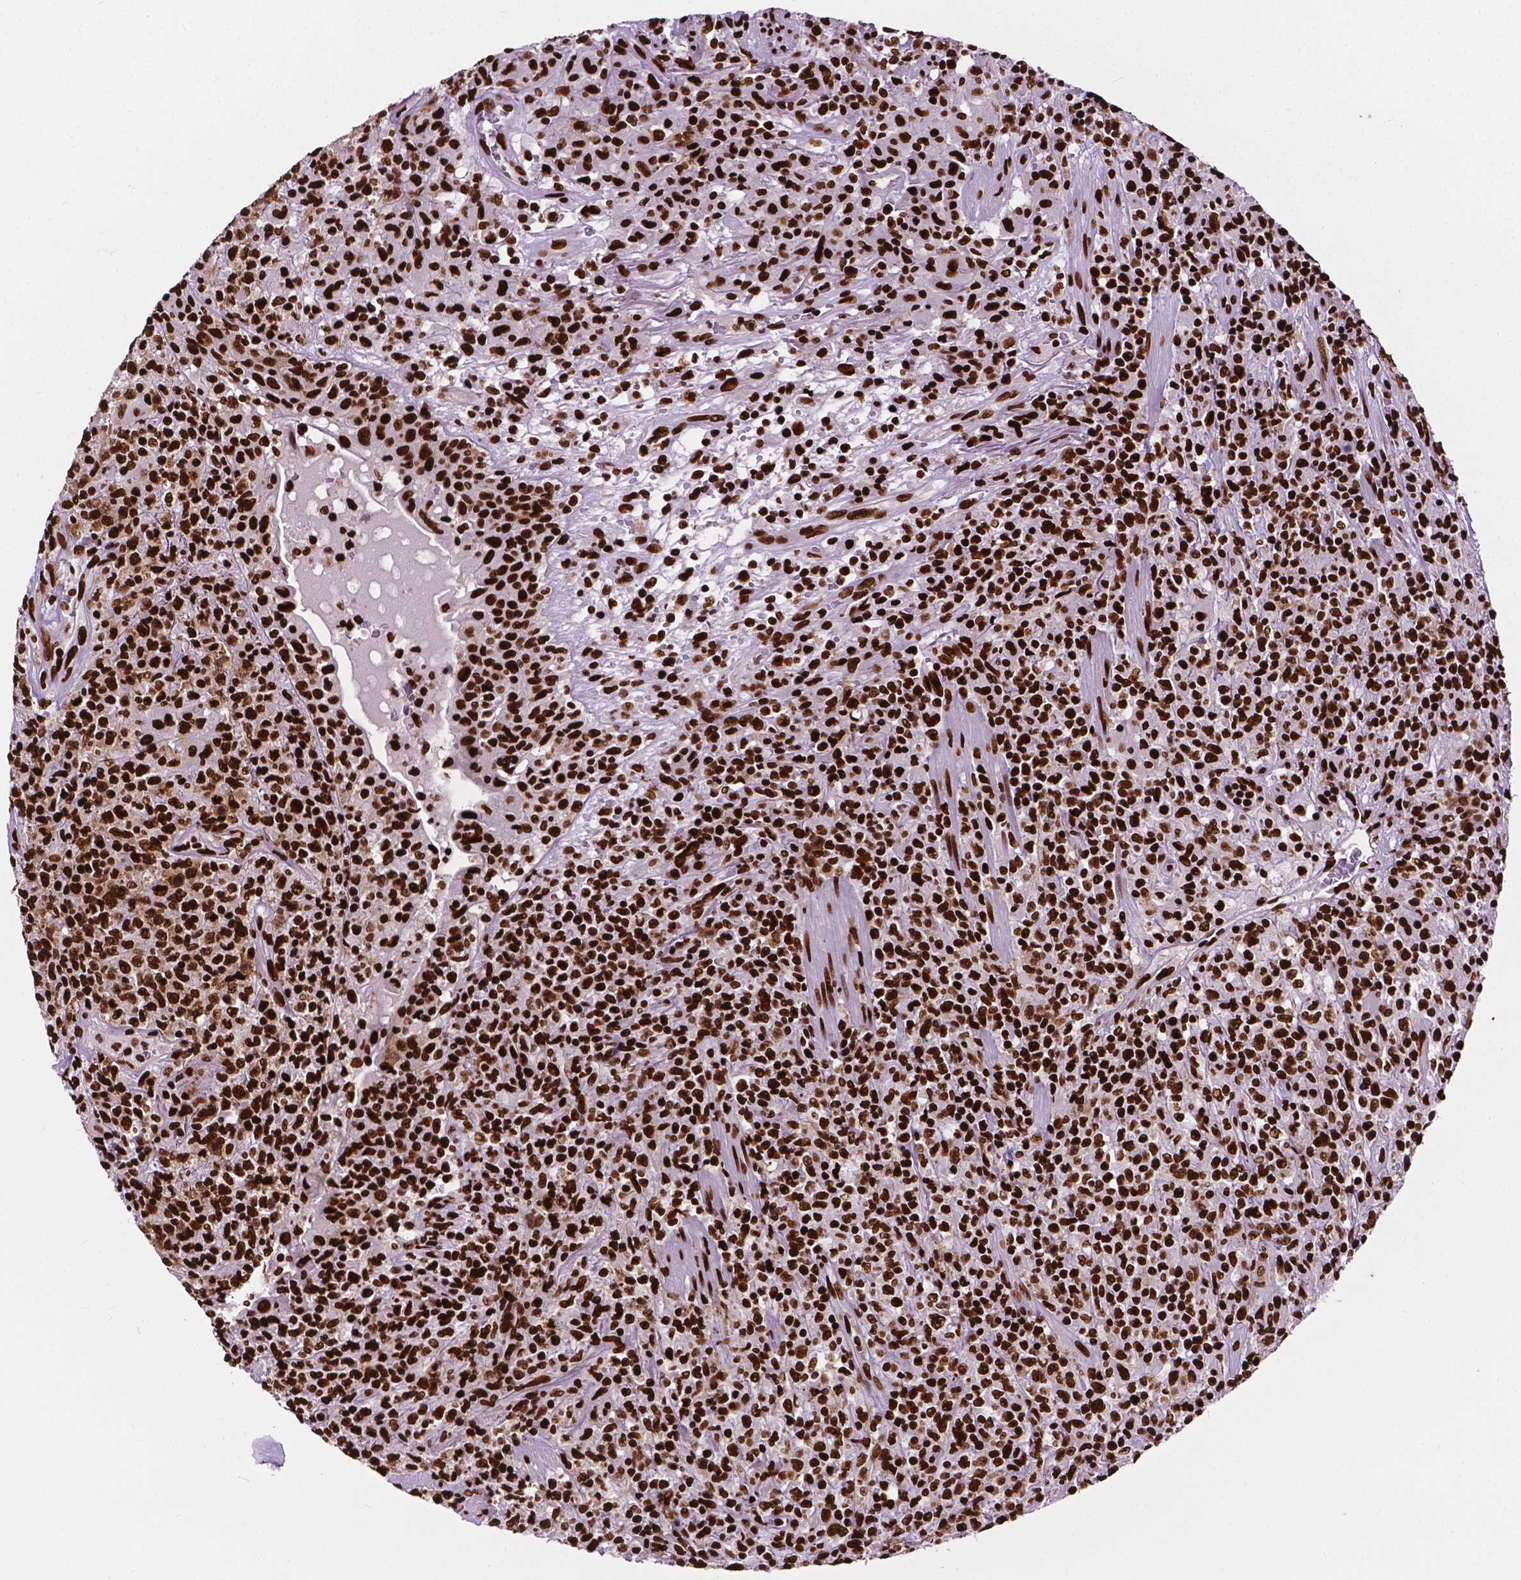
{"staining": {"intensity": "strong", "quantity": ">75%", "location": "nuclear"}, "tissue": "lymphoma", "cell_type": "Tumor cells", "image_type": "cancer", "snomed": [{"axis": "morphology", "description": "Malignant lymphoma, non-Hodgkin's type, High grade"}, {"axis": "topography", "description": "Lung"}], "caption": "This is an image of immunohistochemistry staining of lymphoma, which shows strong expression in the nuclear of tumor cells.", "gene": "SMIM5", "patient": {"sex": "male", "age": 79}}